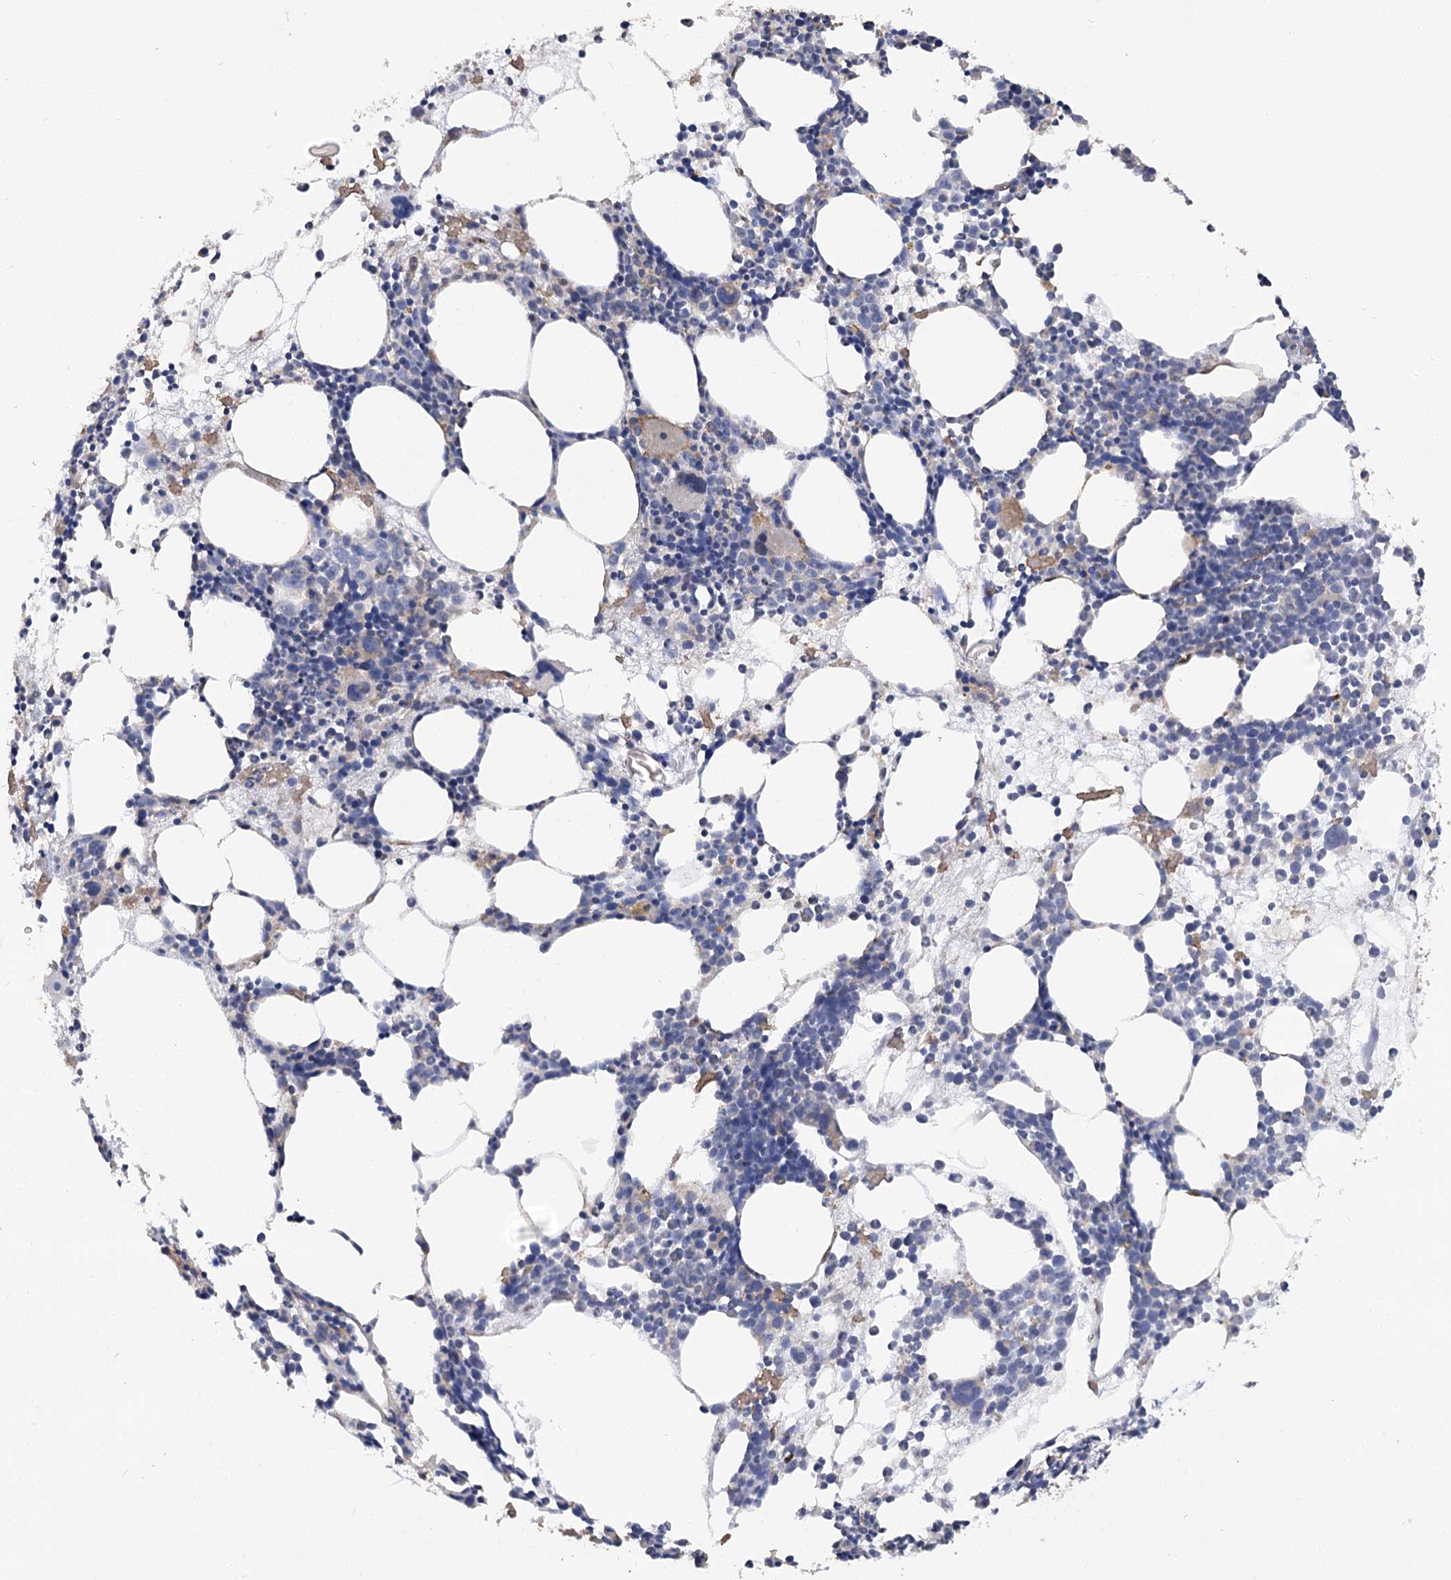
{"staining": {"intensity": "moderate", "quantity": "<25%", "location": "cytoplasmic/membranous"}, "tissue": "bone marrow", "cell_type": "Hematopoietic cells", "image_type": "normal", "snomed": [{"axis": "morphology", "description": "Normal tissue, NOS"}, {"axis": "topography", "description": "Bone marrow"}], "caption": "Bone marrow stained with immunohistochemistry (IHC) reveals moderate cytoplasmic/membranous staining in approximately <25% of hematopoietic cells.", "gene": "RUFY4", "patient": {"sex": "female", "age": 89}}